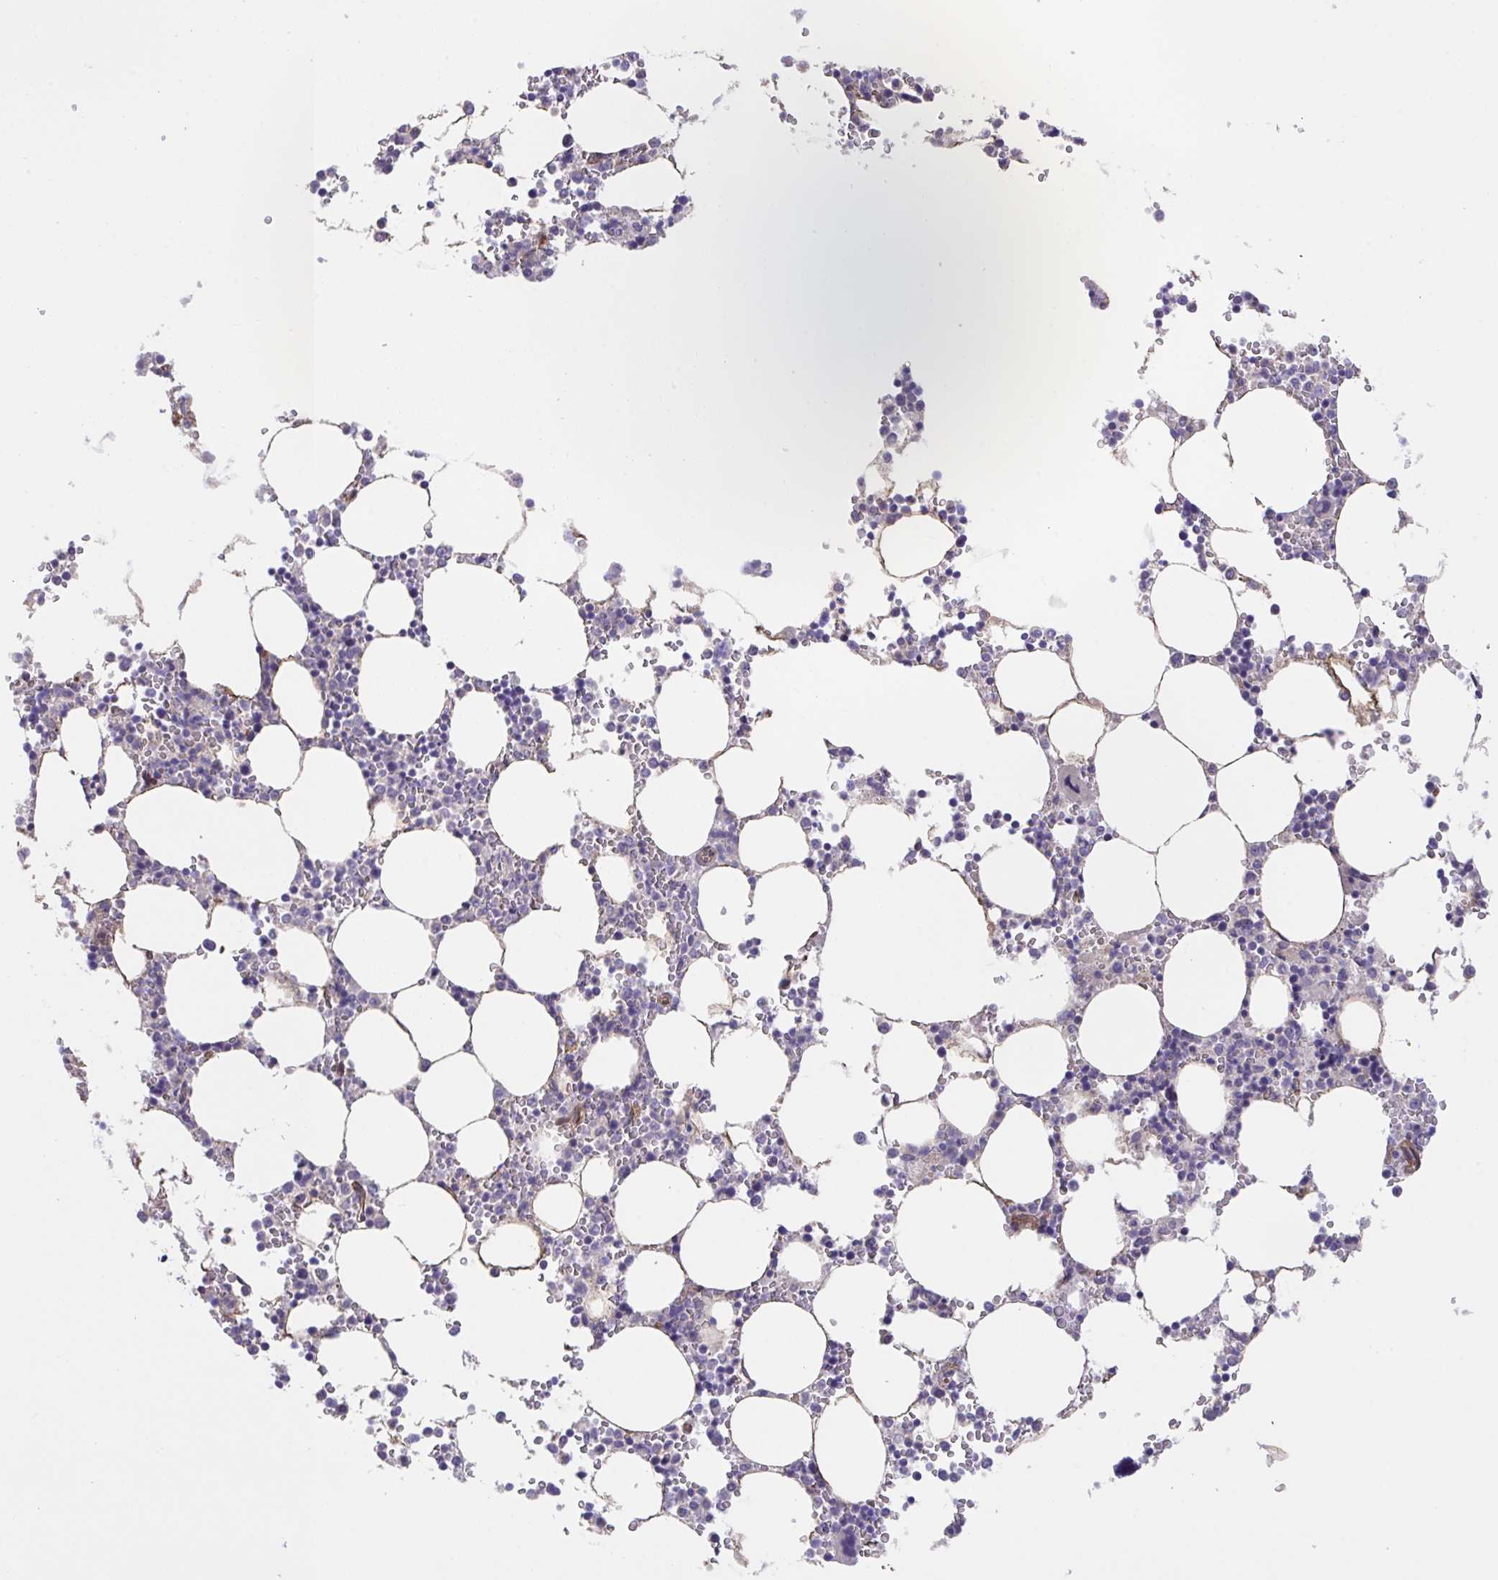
{"staining": {"intensity": "weak", "quantity": "<25%", "location": "cytoplasmic/membranous"}, "tissue": "bone marrow", "cell_type": "Hematopoietic cells", "image_type": "normal", "snomed": [{"axis": "morphology", "description": "Normal tissue, NOS"}, {"axis": "topography", "description": "Bone marrow"}], "caption": "Protein analysis of unremarkable bone marrow shows no significant staining in hematopoietic cells. Brightfield microscopy of immunohistochemistry (IHC) stained with DAB (3,3'-diaminobenzidine) (brown) and hematoxylin (blue), captured at high magnification.", "gene": "RHOXF1", "patient": {"sex": "male", "age": 64}}